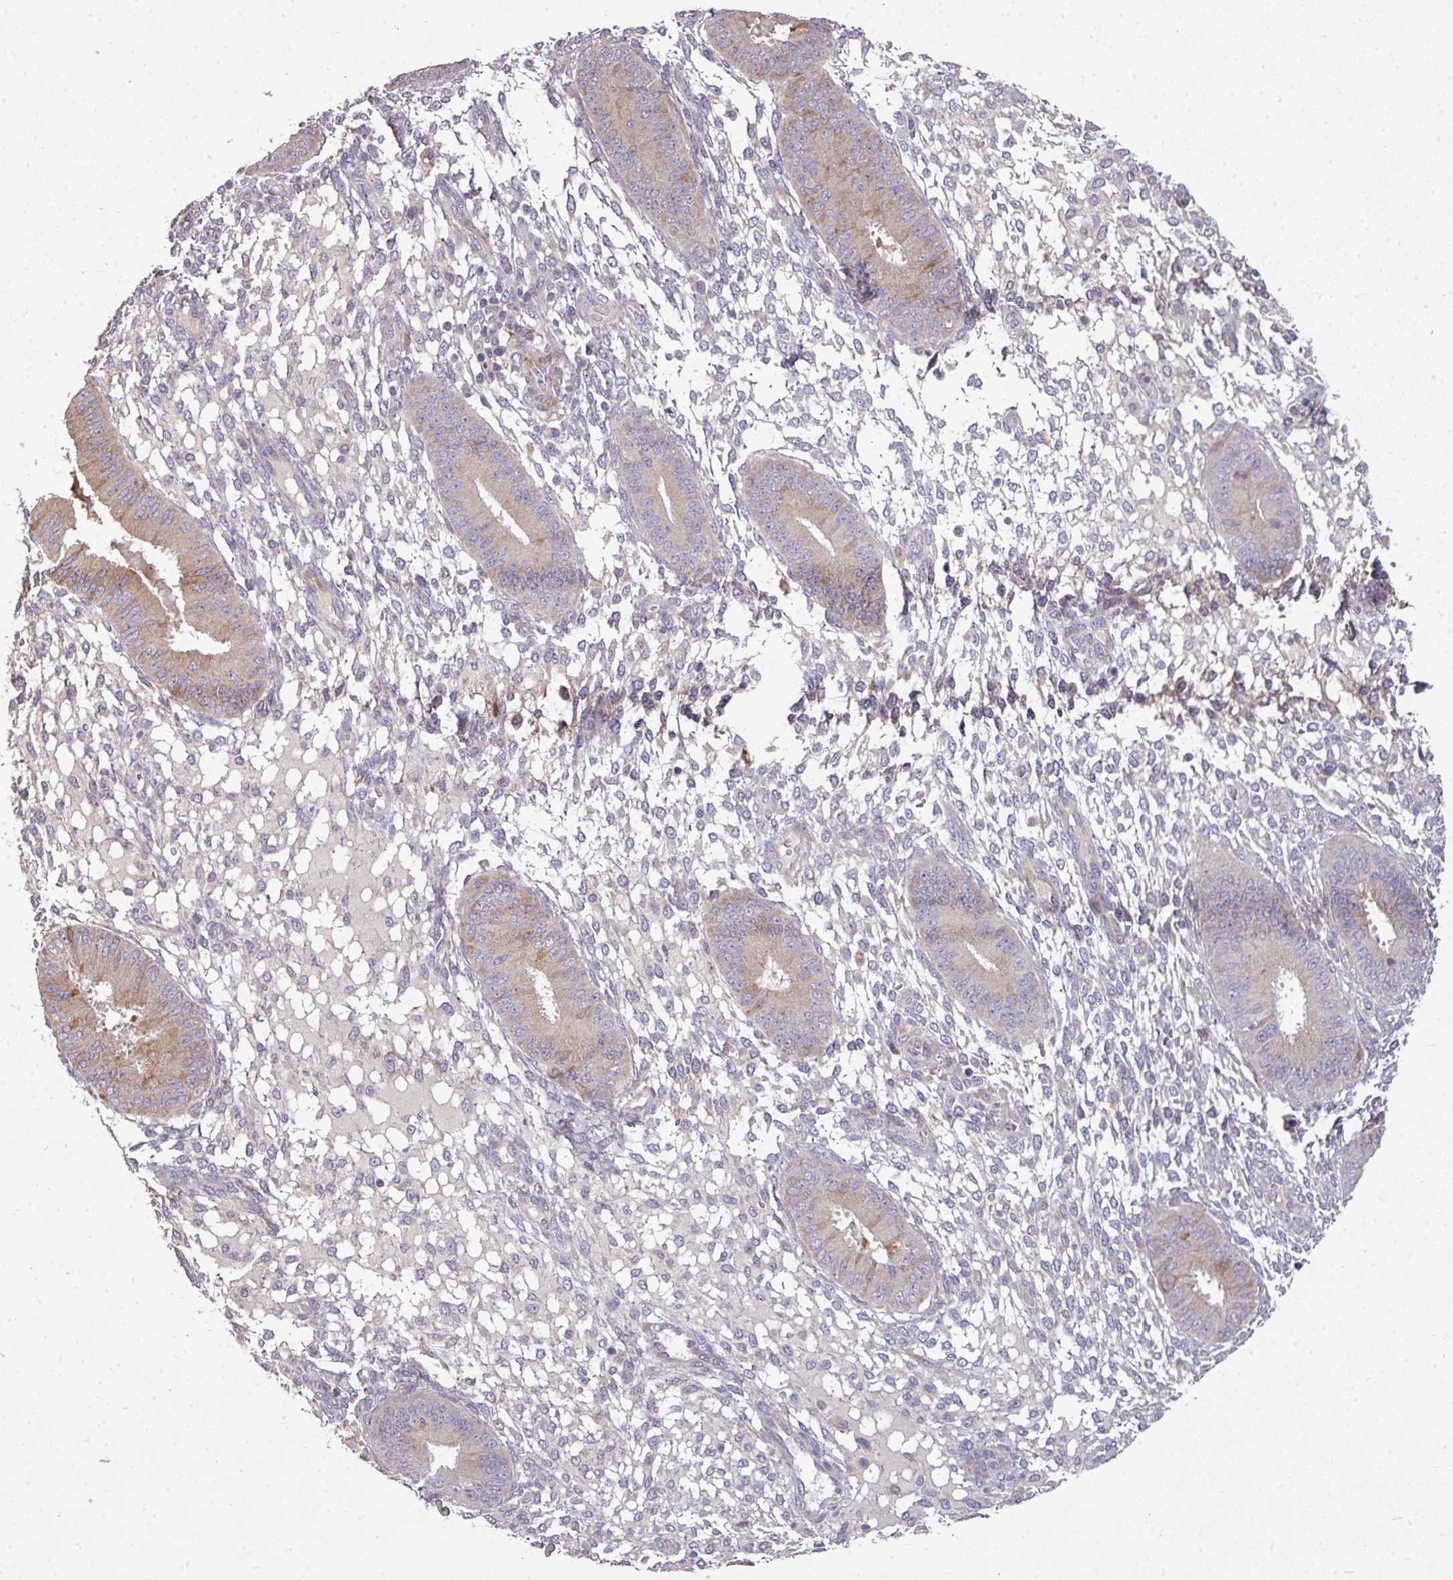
{"staining": {"intensity": "negative", "quantity": "none", "location": "none"}, "tissue": "endometrium", "cell_type": "Cells in endometrial stroma", "image_type": "normal", "snomed": [{"axis": "morphology", "description": "Normal tissue, NOS"}, {"axis": "topography", "description": "Endometrium"}], "caption": "DAB (3,3'-diaminobenzidine) immunohistochemical staining of normal endometrium shows no significant positivity in cells in endometrial stroma. The staining is performed using DAB brown chromogen with nuclei counter-stained in using hematoxylin.", "gene": "SPCS3", "patient": {"sex": "female", "age": 49}}